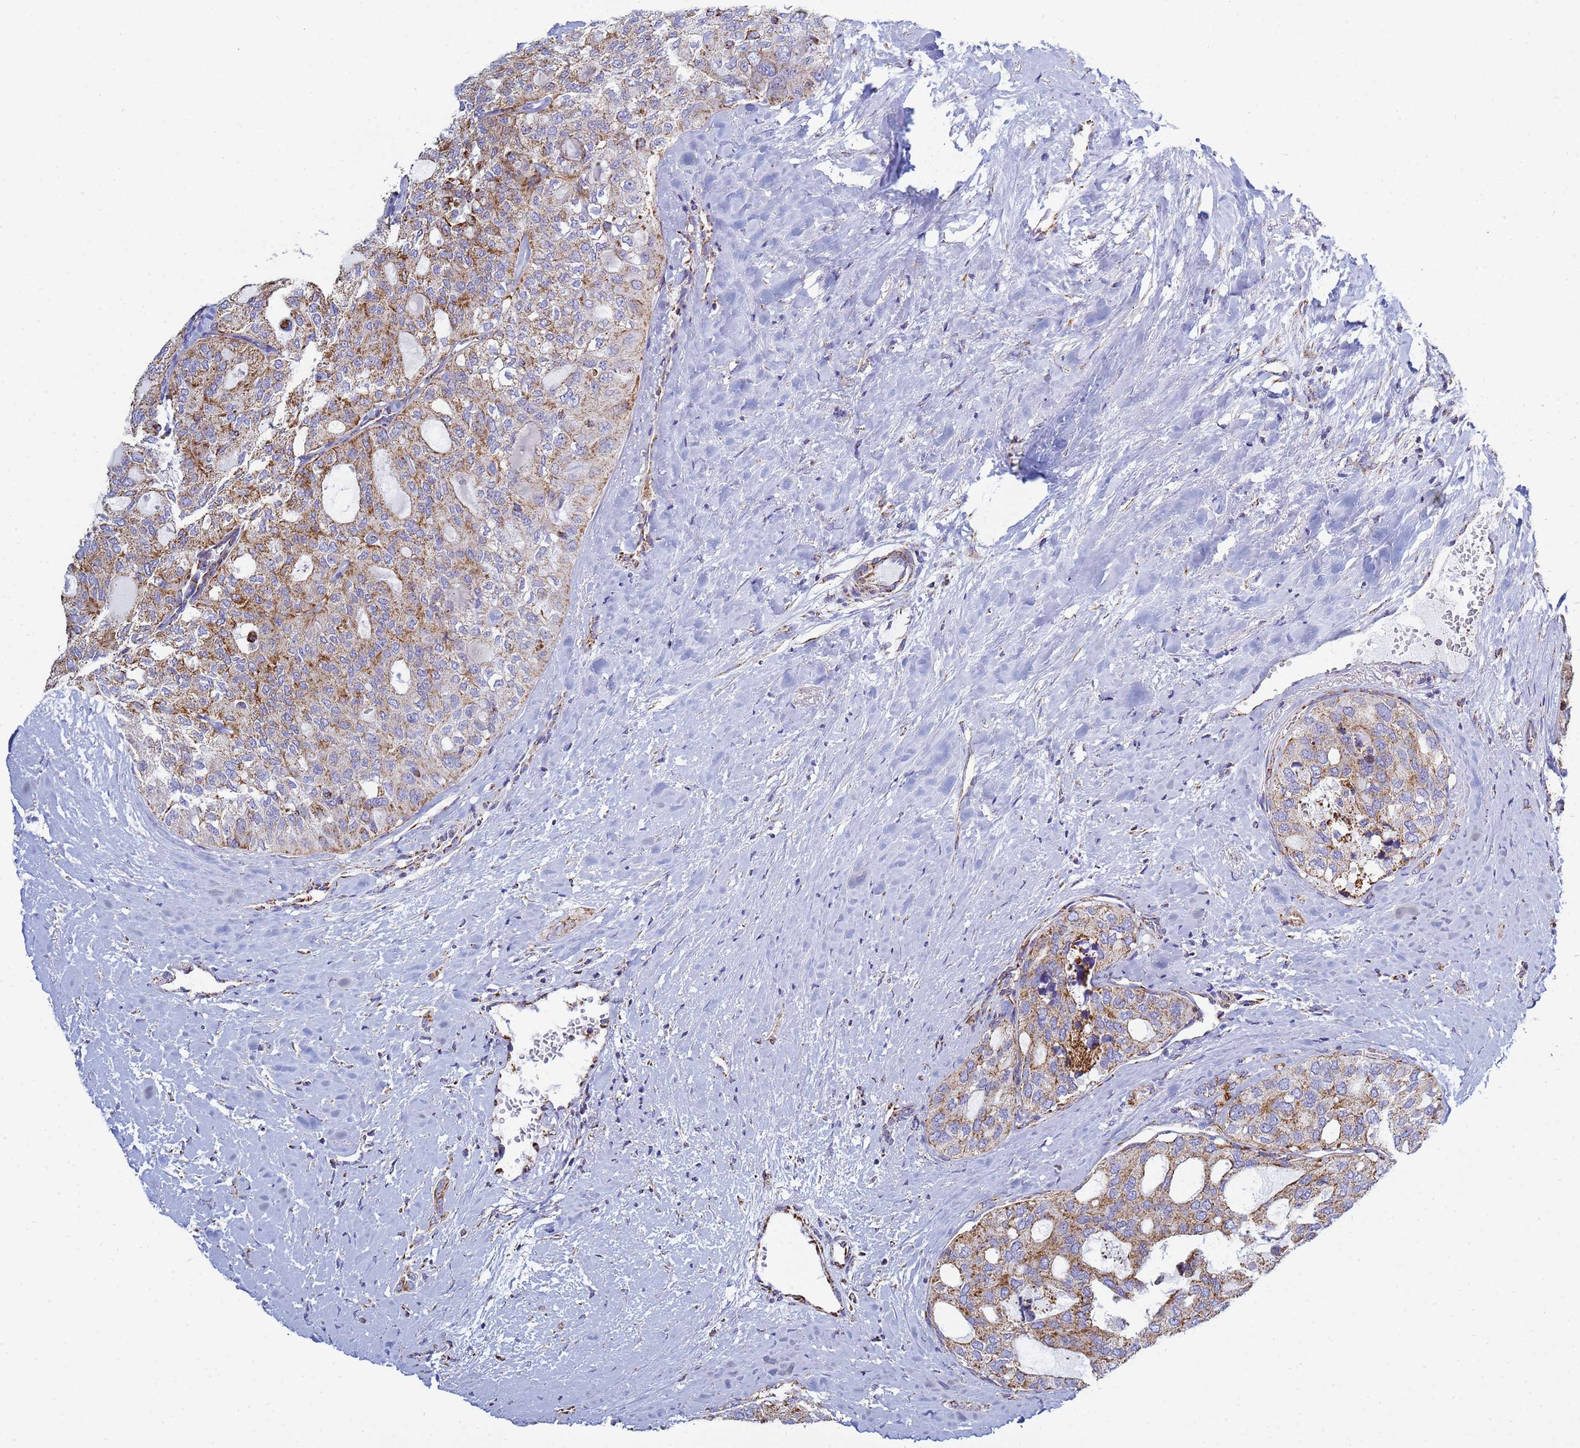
{"staining": {"intensity": "moderate", "quantity": ">75%", "location": "cytoplasmic/membranous"}, "tissue": "thyroid cancer", "cell_type": "Tumor cells", "image_type": "cancer", "snomed": [{"axis": "morphology", "description": "Follicular adenoma carcinoma, NOS"}, {"axis": "topography", "description": "Thyroid gland"}], "caption": "Tumor cells demonstrate medium levels of moderate cytoplasmic/membranous staining in approximately >75% of cells in human thyroid cancer. (DAB = brown stain, brightfield microscopy at high magnification).", "gene": "COQ4", "patient": {"sex": "male", "age": 75}}